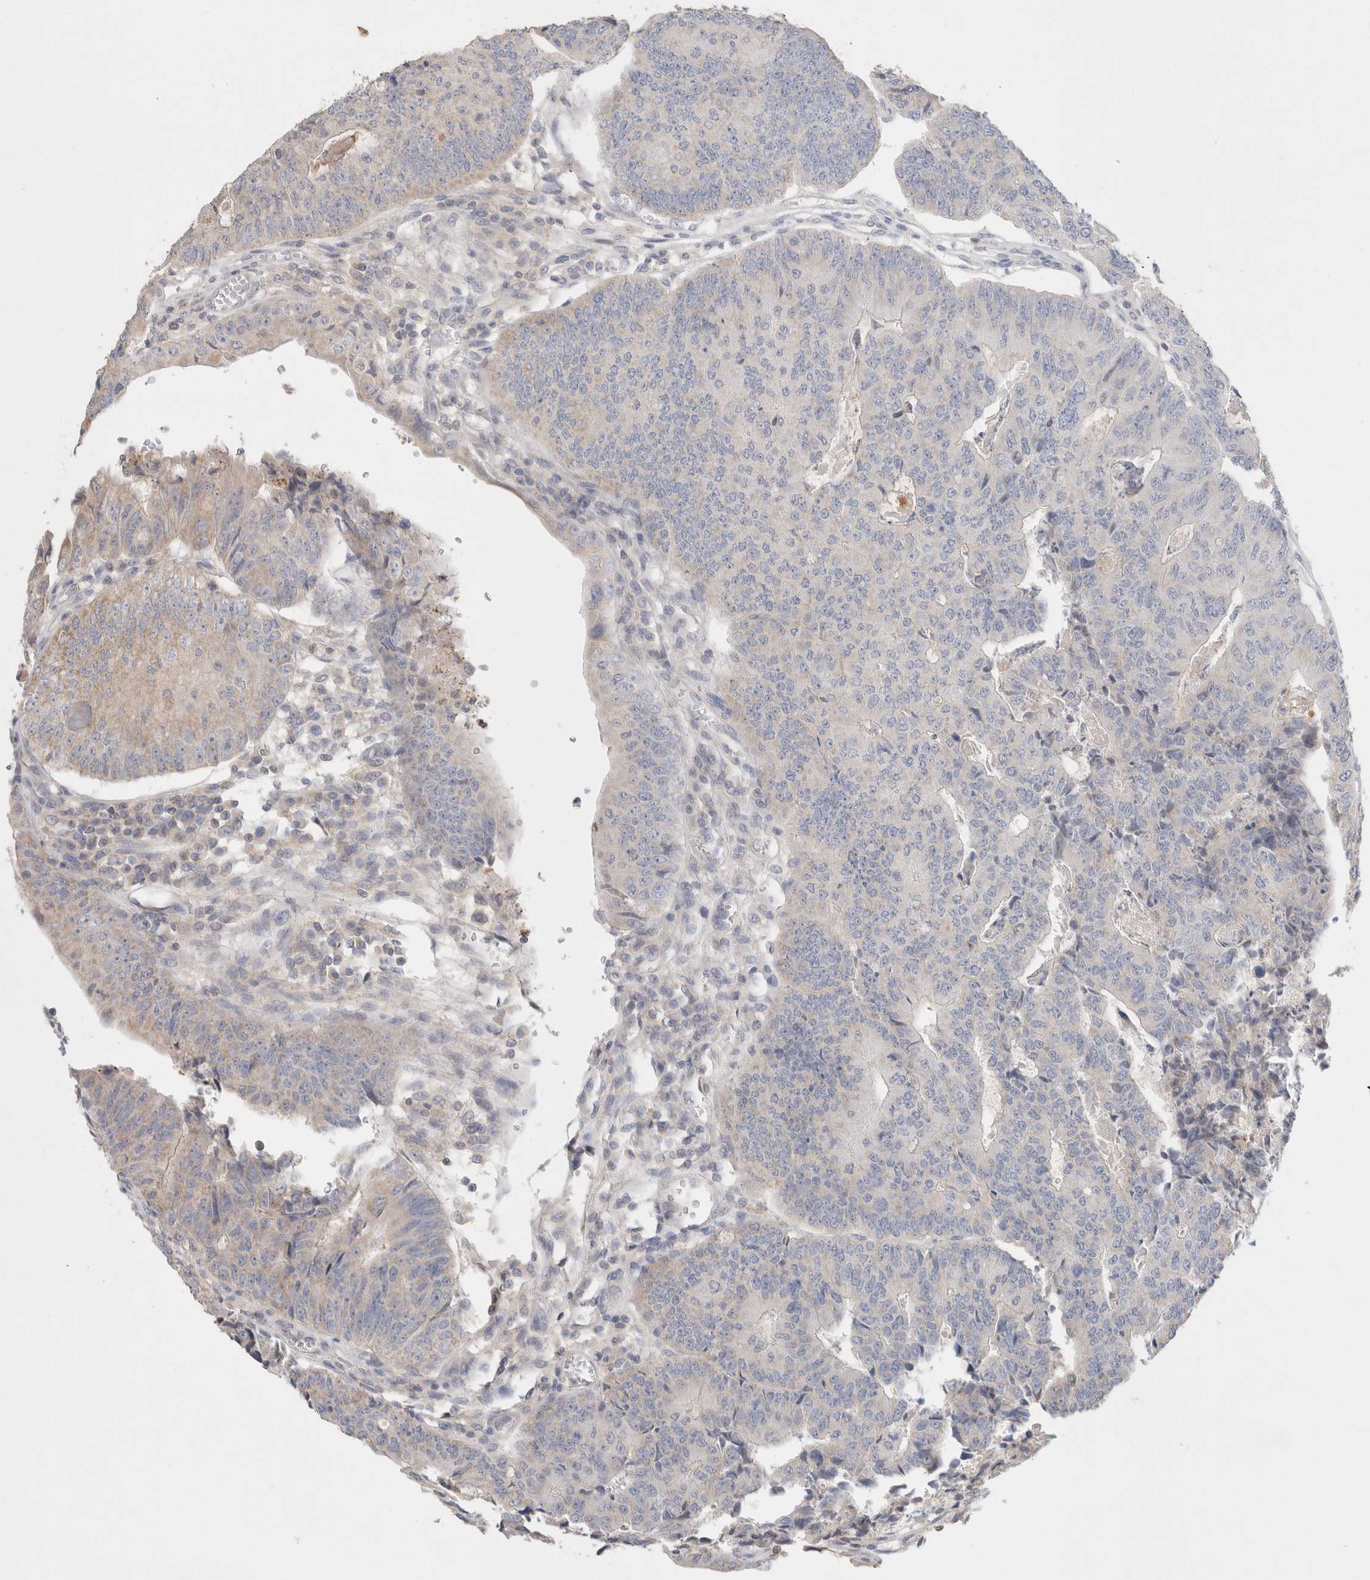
{"staining": {"intensity": "weak", "quantity": "<25%", "location": "cytoplasmic/membranous"}, "tissue": "colorectal cancer", "cell_type": "Tumor cells", "image_type": "cancer", "snomed": [{"axis": "morphology", "description": "Adenocarcinoma, NOS"}, {"axis": "topography", "description": "Colon"}], "caption": "This is an immunohistochemistry photomicrograph of human adenocarcinoma (colorectal). There is no staining in tumor cells.", "gene": "MPP2", "patient": {"sex": "female", "age": 67}}